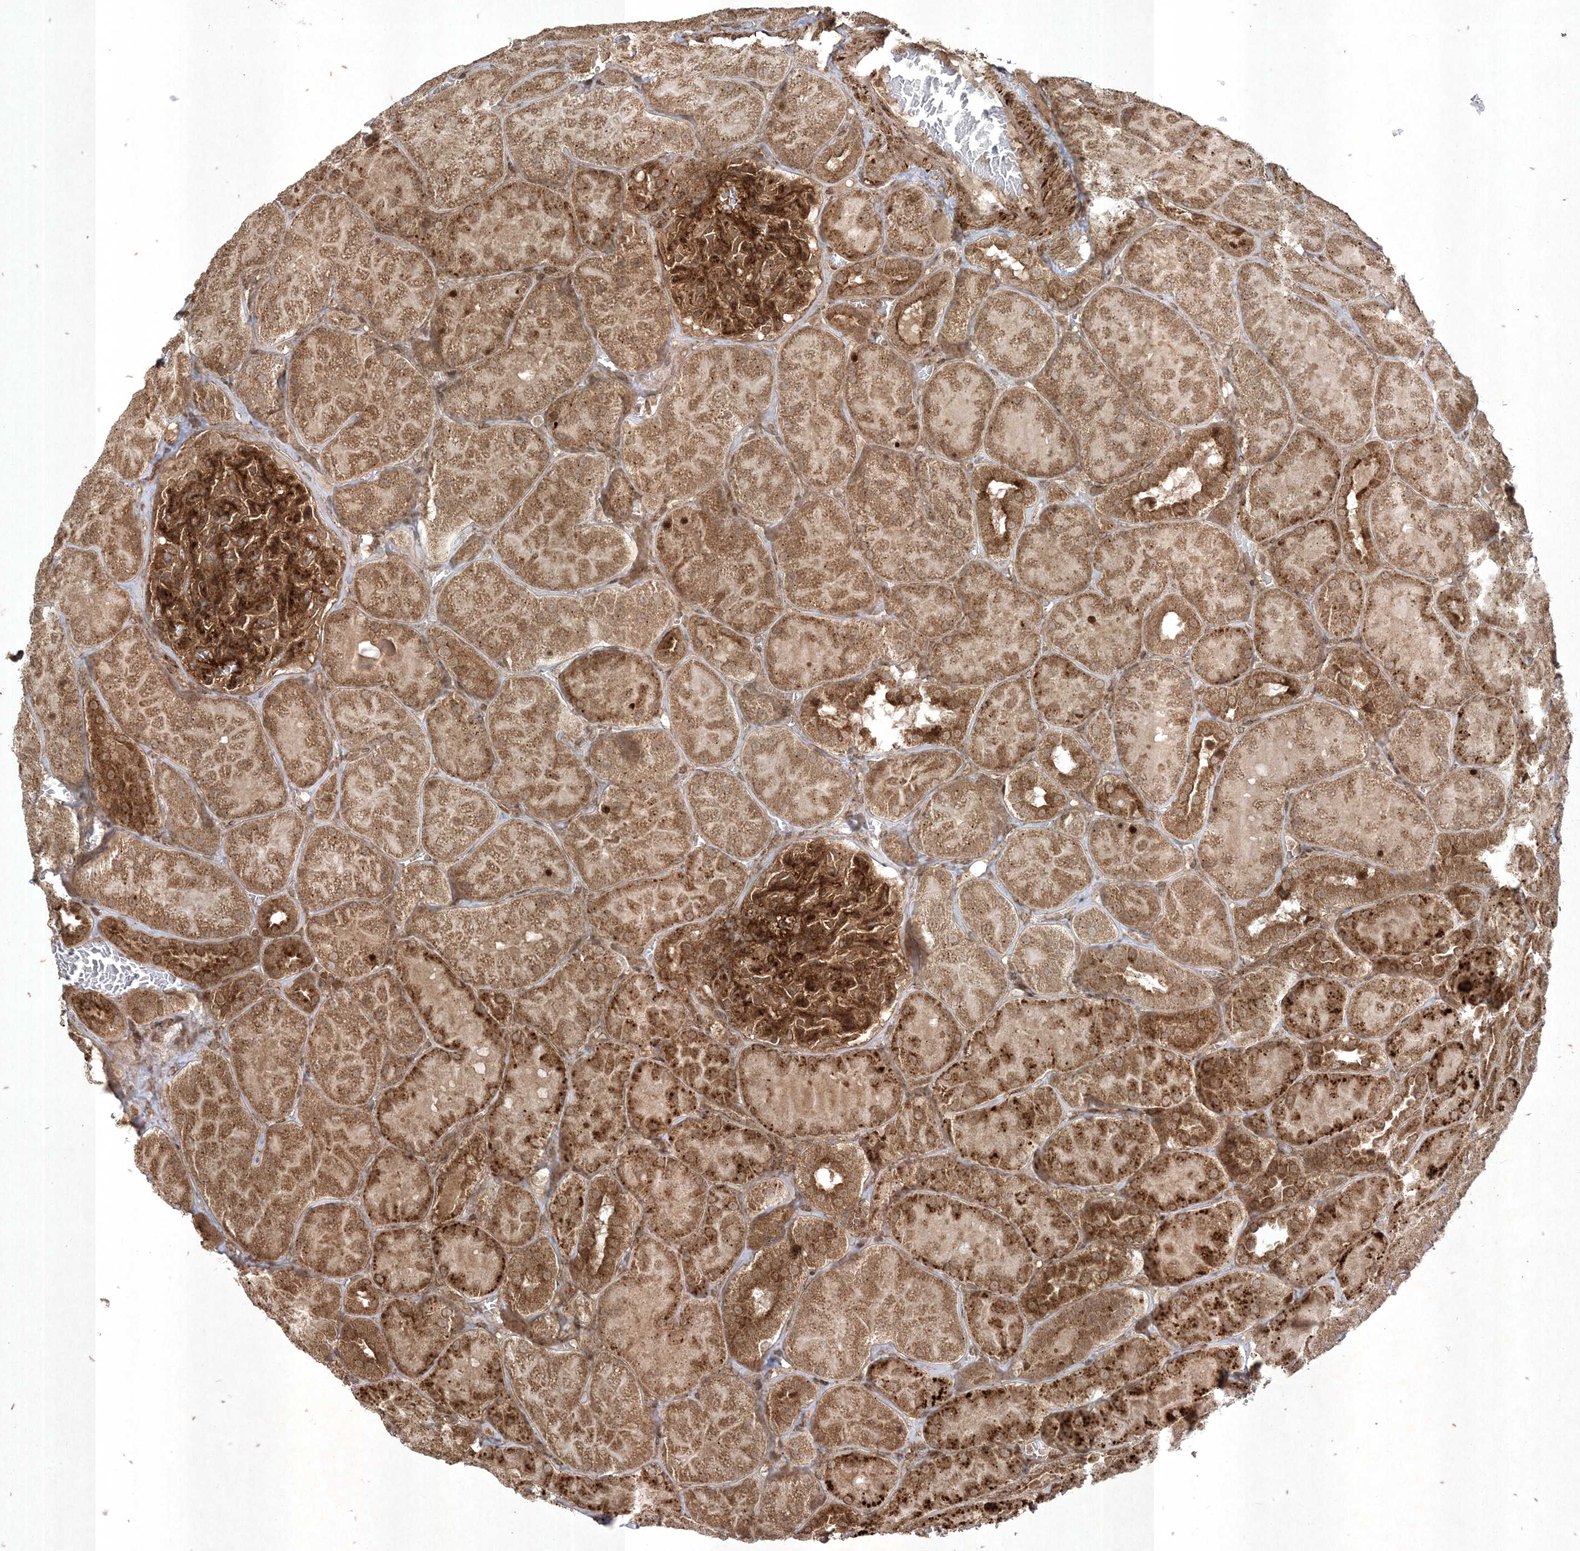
{"staining": {"intensity": "moderate", "quantity": ">75%", "location": "cytoplasmic/membranous"}, "tissue": "kidney", "cell_type": "Cells in glomeruli", "image_type": "normal", "snomed": [{"axis": "morphology", "description": "Normal tissue, NOS"}, {"axis": "topography", "description": "Kidney"}], "caption": "A brown stain highlights moderate cytoplasmic/membranous expression of a protein in cells in glomeruli of benign kidney.", "gene": "RRAS", "patient": {"sex": "male", "age": 28}}